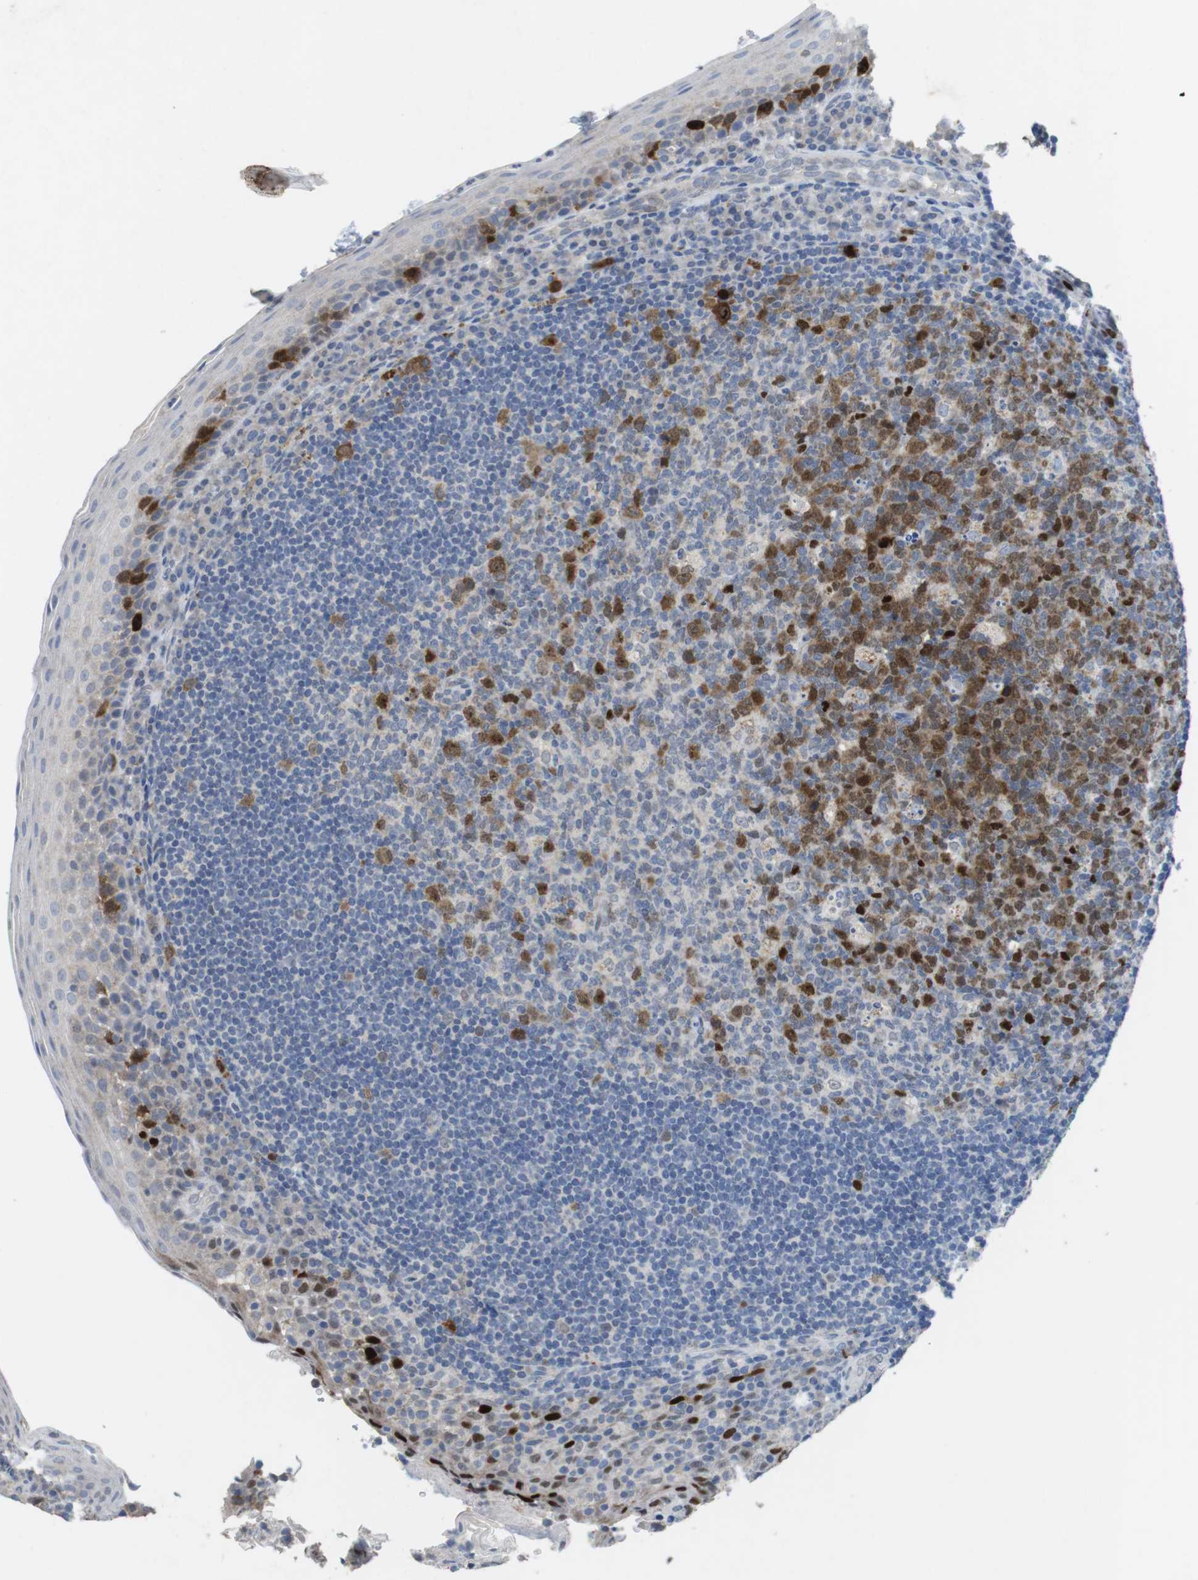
{"staining": {"intensity": "strong", "quantity": ">75%", "location": "nuclear"}, "tissue": "tonsil", "cell_type": "Germinal center cells", "image_type": "normal", "snomed": [{"axis": "morphology", "description": "Normal tissue, NOS"}, {"axis": "topography", "description": "Tonsil"}], "caption": "A high-resolution micrograph shows IHC staining of normal tonsil, which demonstrates strong nuclear positivity in about >75% of germinal center cells.", "gene": "KPNA2", "patient": {"sex": "male", "age": 17}}